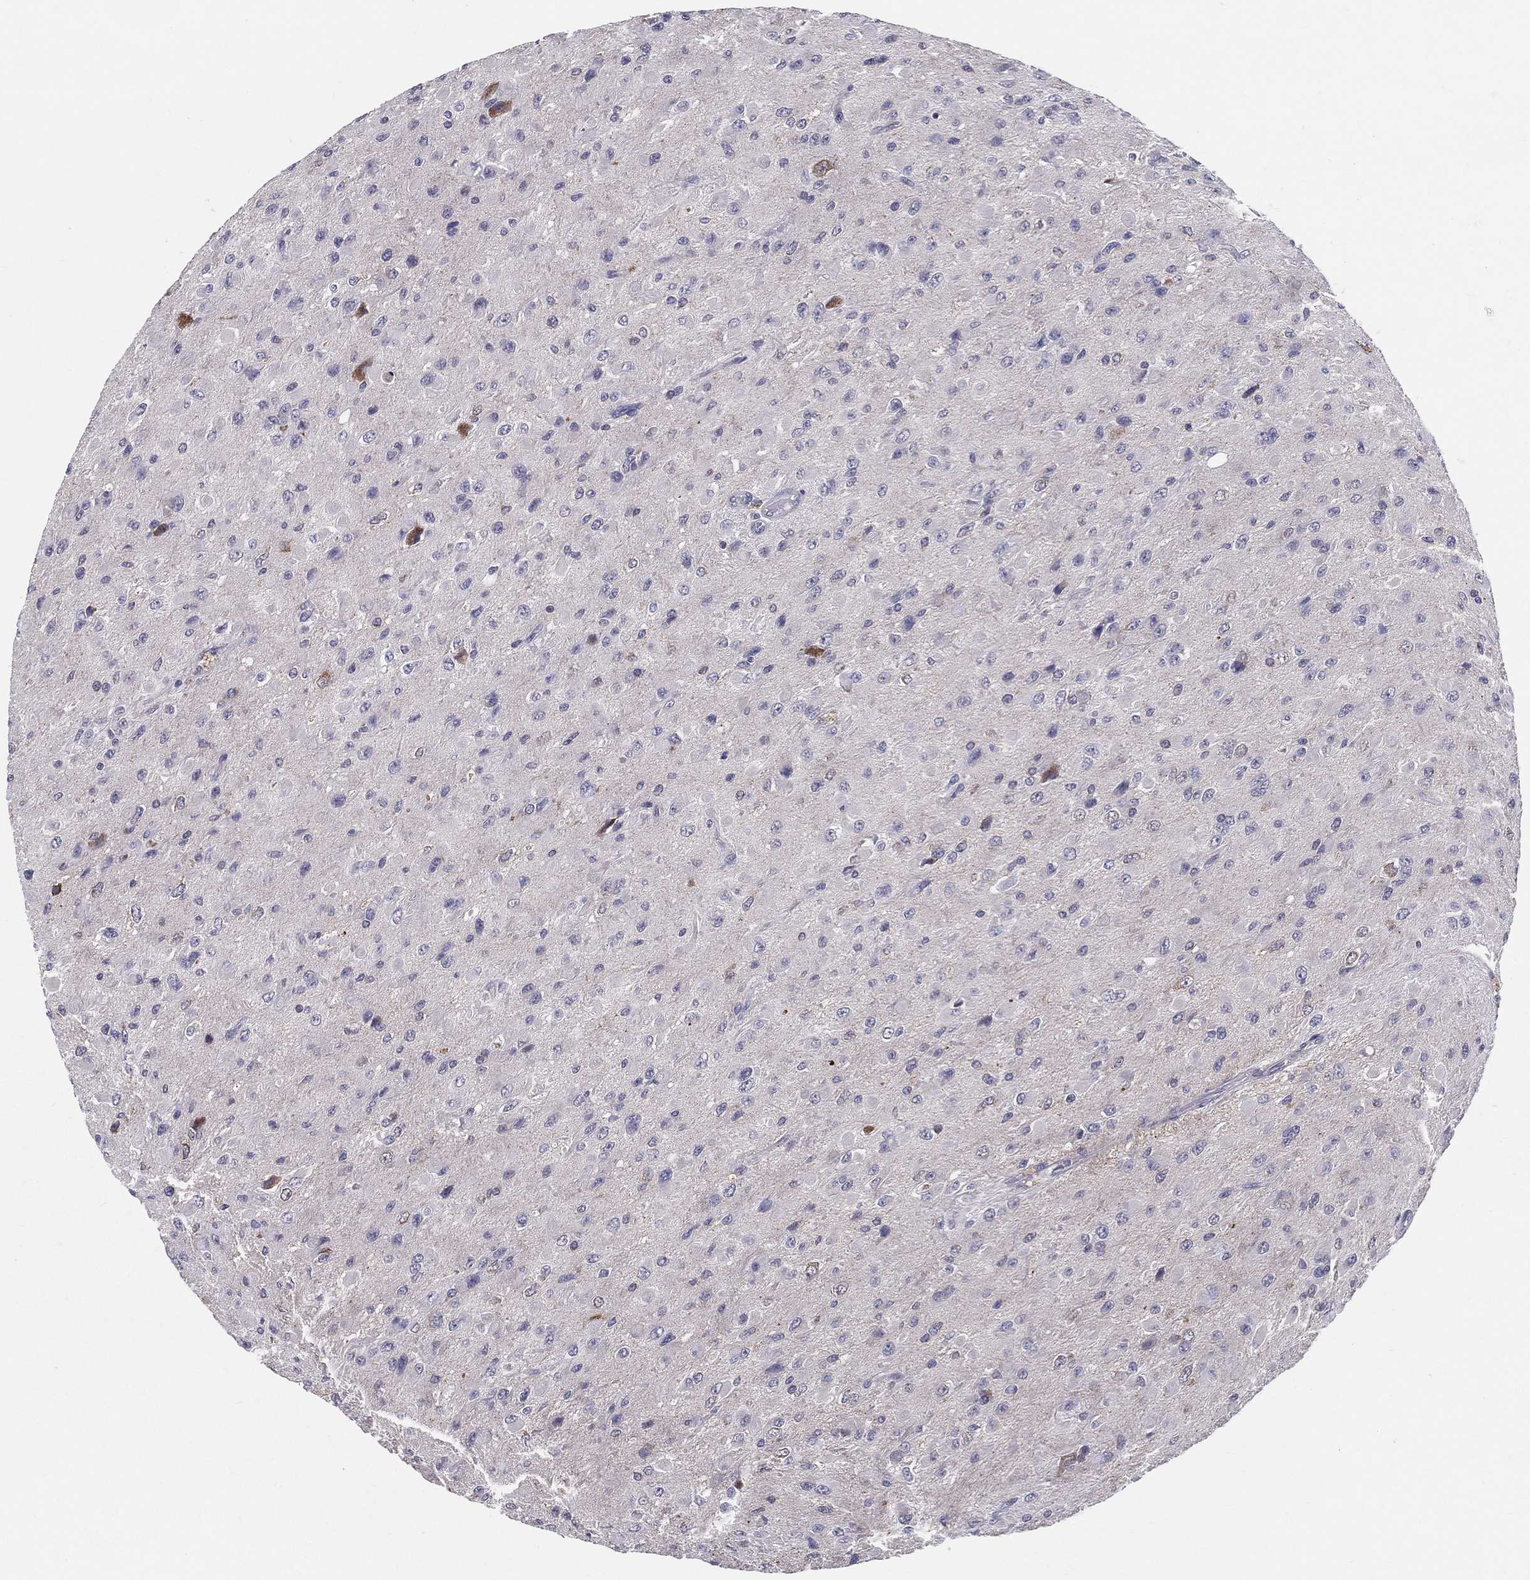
{"staining": {"intensity": "negative", "quantity": "none", "location": "none"}, "tissue": "glioma", "cell_type": "Tumor cells", "image_type": "cancer", "snomed": [{"axis": "morphology", "description": "Glioma, malignant, High grade"}, {"axis": "topography", "description": "Cerebral cortex"}], "caption": "Immunohistochemistry (IHC) image of neoplastic tissue: glioma stained with DAB shows no significant protein positivity in tumor cells.", "gene": "PCSK1", "patient": {"sex": "male", "age": 35}}